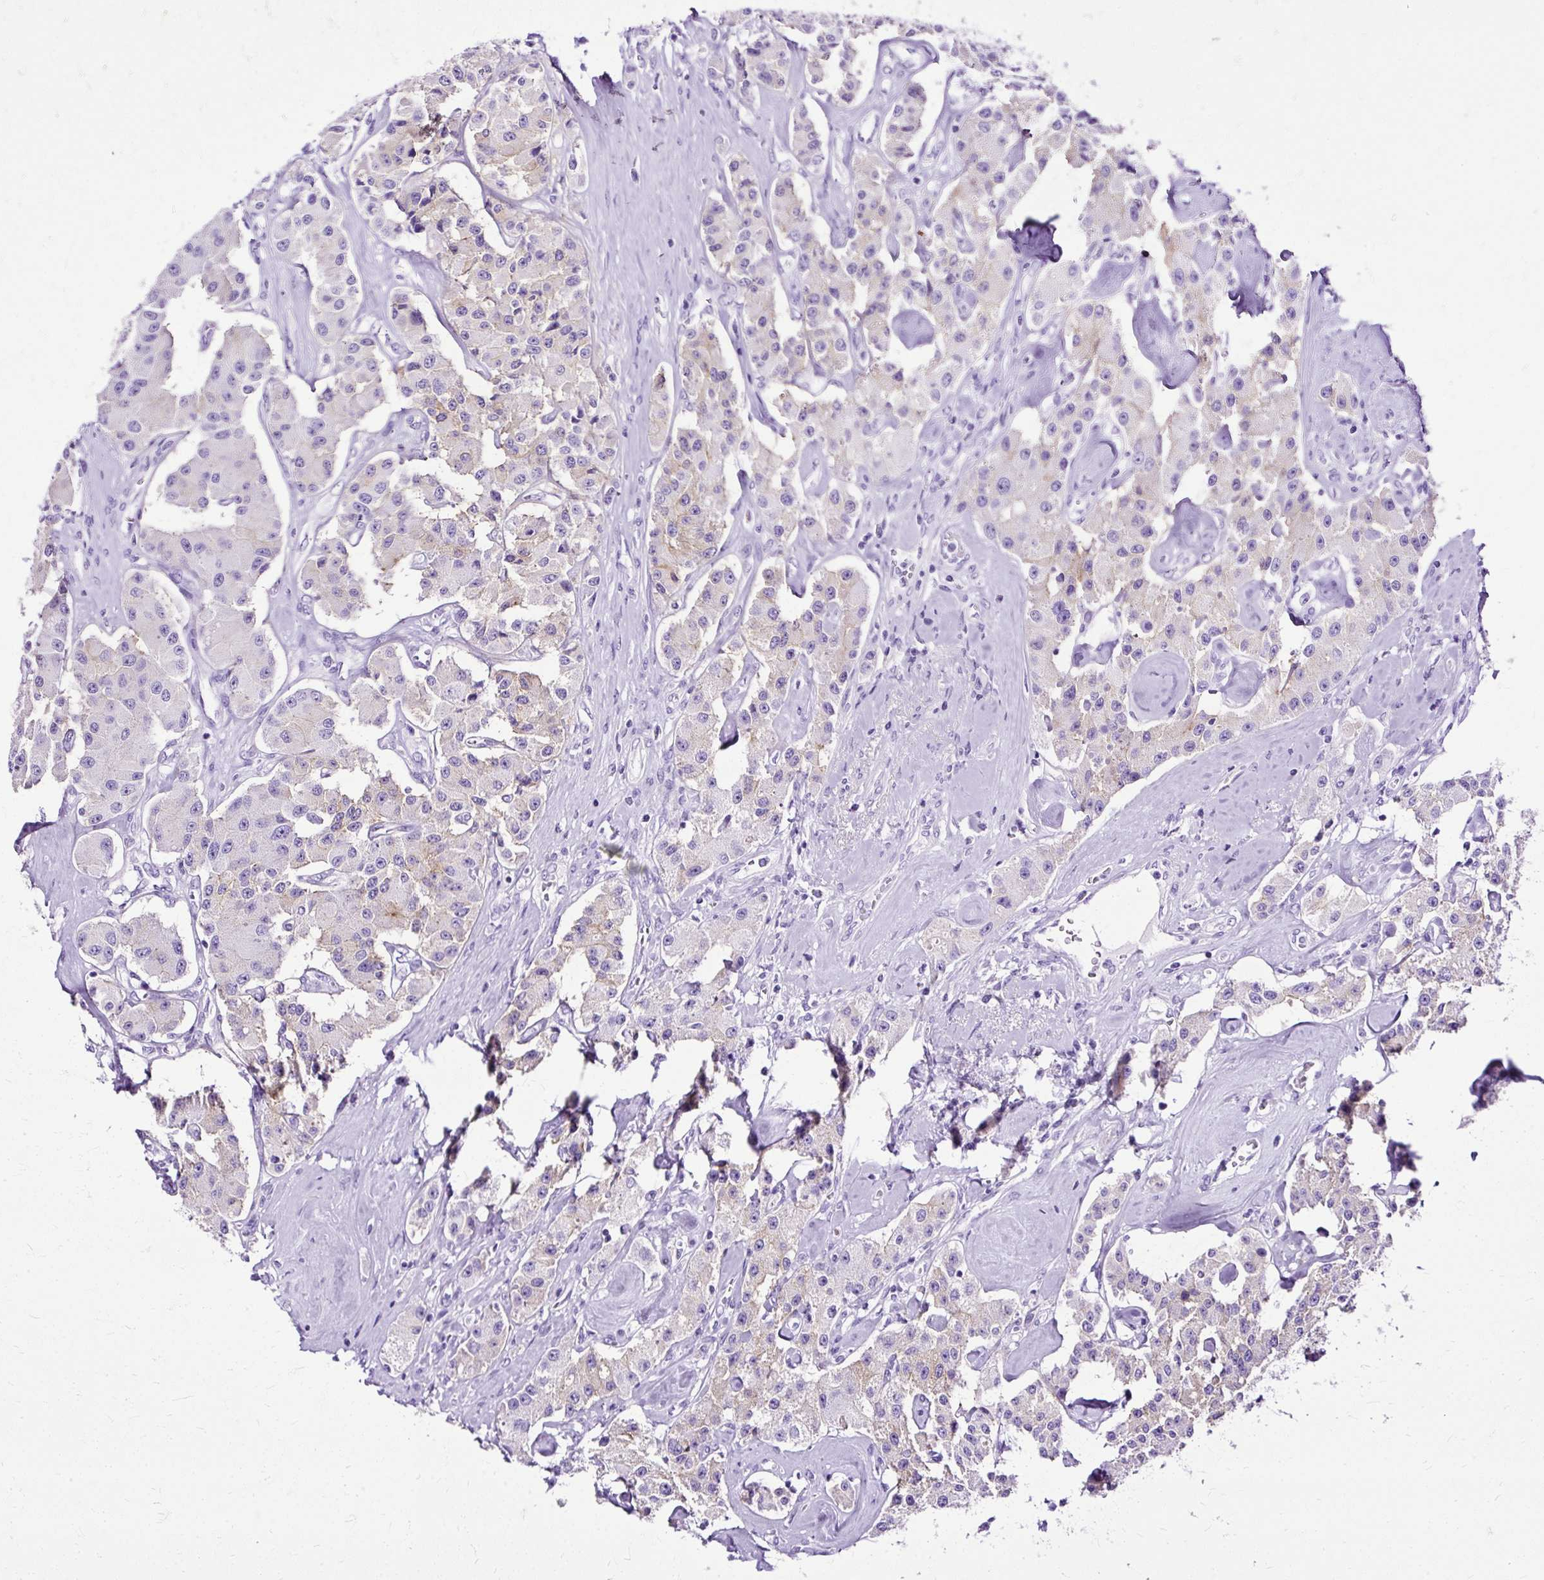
{"staining": {"intensity": "negative", "quantity": "none", "location": "none"}, "tissue": "carcinoid", "cell_type": "Tumor cells", "image_type": "cancer", "snomed": [{"axis": "morphology", "description": "Carcinoid, malignant, NOS"}, {"axis": "topography", "description": "Pancreas"}], "caption": "Tumor cells are negative for brown protein staining in carcinoid.", "gene": "SLC8A2", "patient": {"sex": "male", "age": 41}}